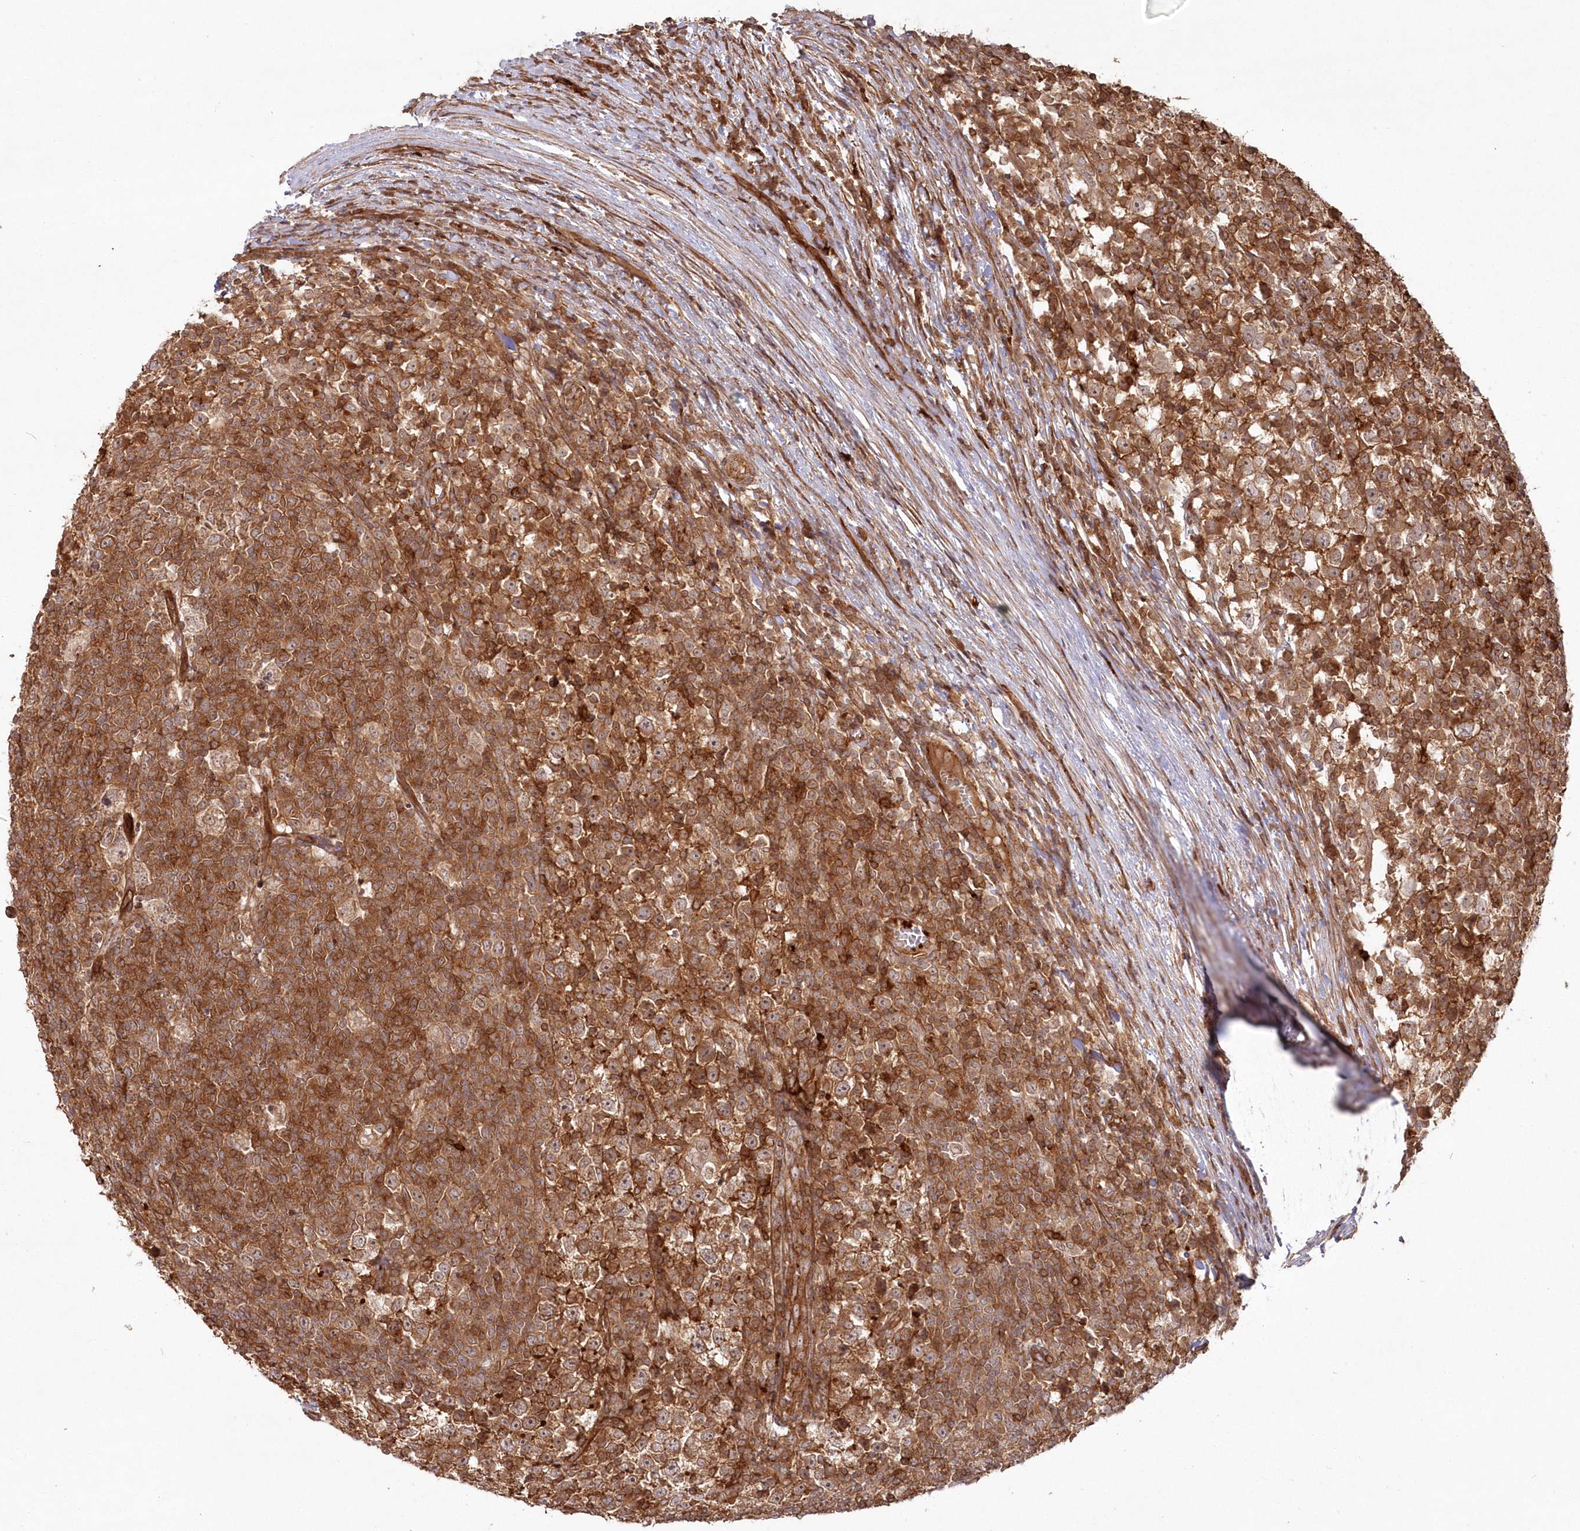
{"staining": {"intensity": "strong", "quantity": ">75%", "location": "cytoplasmic/membranous"}, "tissue": "testis cancer", "cell_type": "Tumor cells", "image_type": "cancer", "snomed": [{"axis": "morphology", "description": "Seminoma, NOS"}, {"axis": "topography", "description": "Testis"}], "caption": "Immunohistochemical staining of human testis cancer displays high levels of strong cytoplasmic/membranous protein positivity in about >75% of tumor cells.", "gene": "RGCC", "patient": {"sex": "male", "age": 65}}